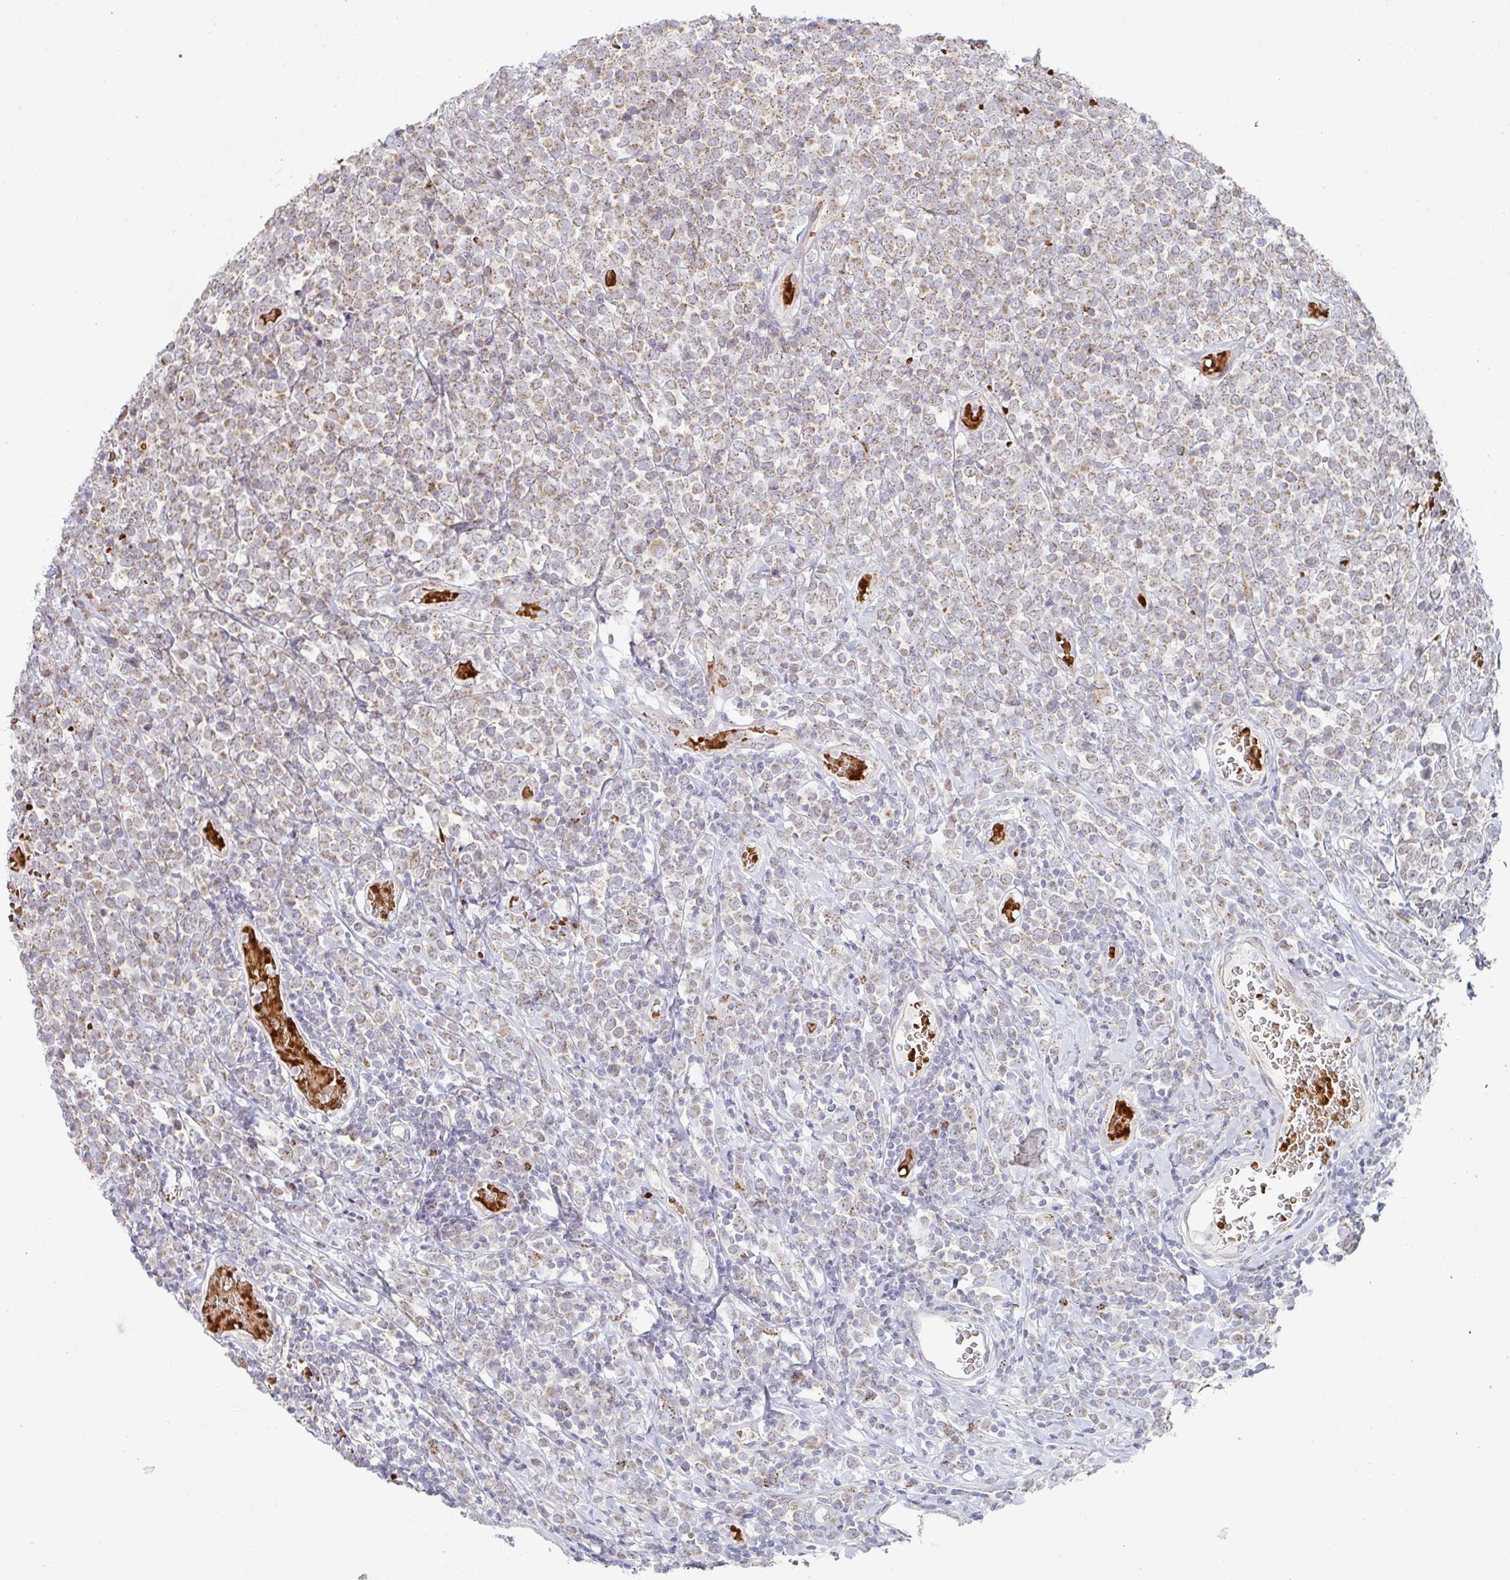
{"staining": {"intensity": "moderate", "quantity": ">75%", "location": "cytoplasmic/membranous"}, "tissue": "lymphoma", "cell_type": "Tumor cells", "image_type": "cancer", "snomed": [{"axis": "morphology", "description": "Malignant lymphoma, non-Hodgkin's type, High grade"}, {"axis": "topography", "description": "Soft tissue"}], "caption": "Immunohistochemistry photomicrograph of human lymphoma stained for a protein (brown), which reveals medium levels of moderate cytoplasmic/membranous expression in about >75% of tumor cells.", "gene": "ZNF526", "patient": {"sex": "female", "age": 56}}